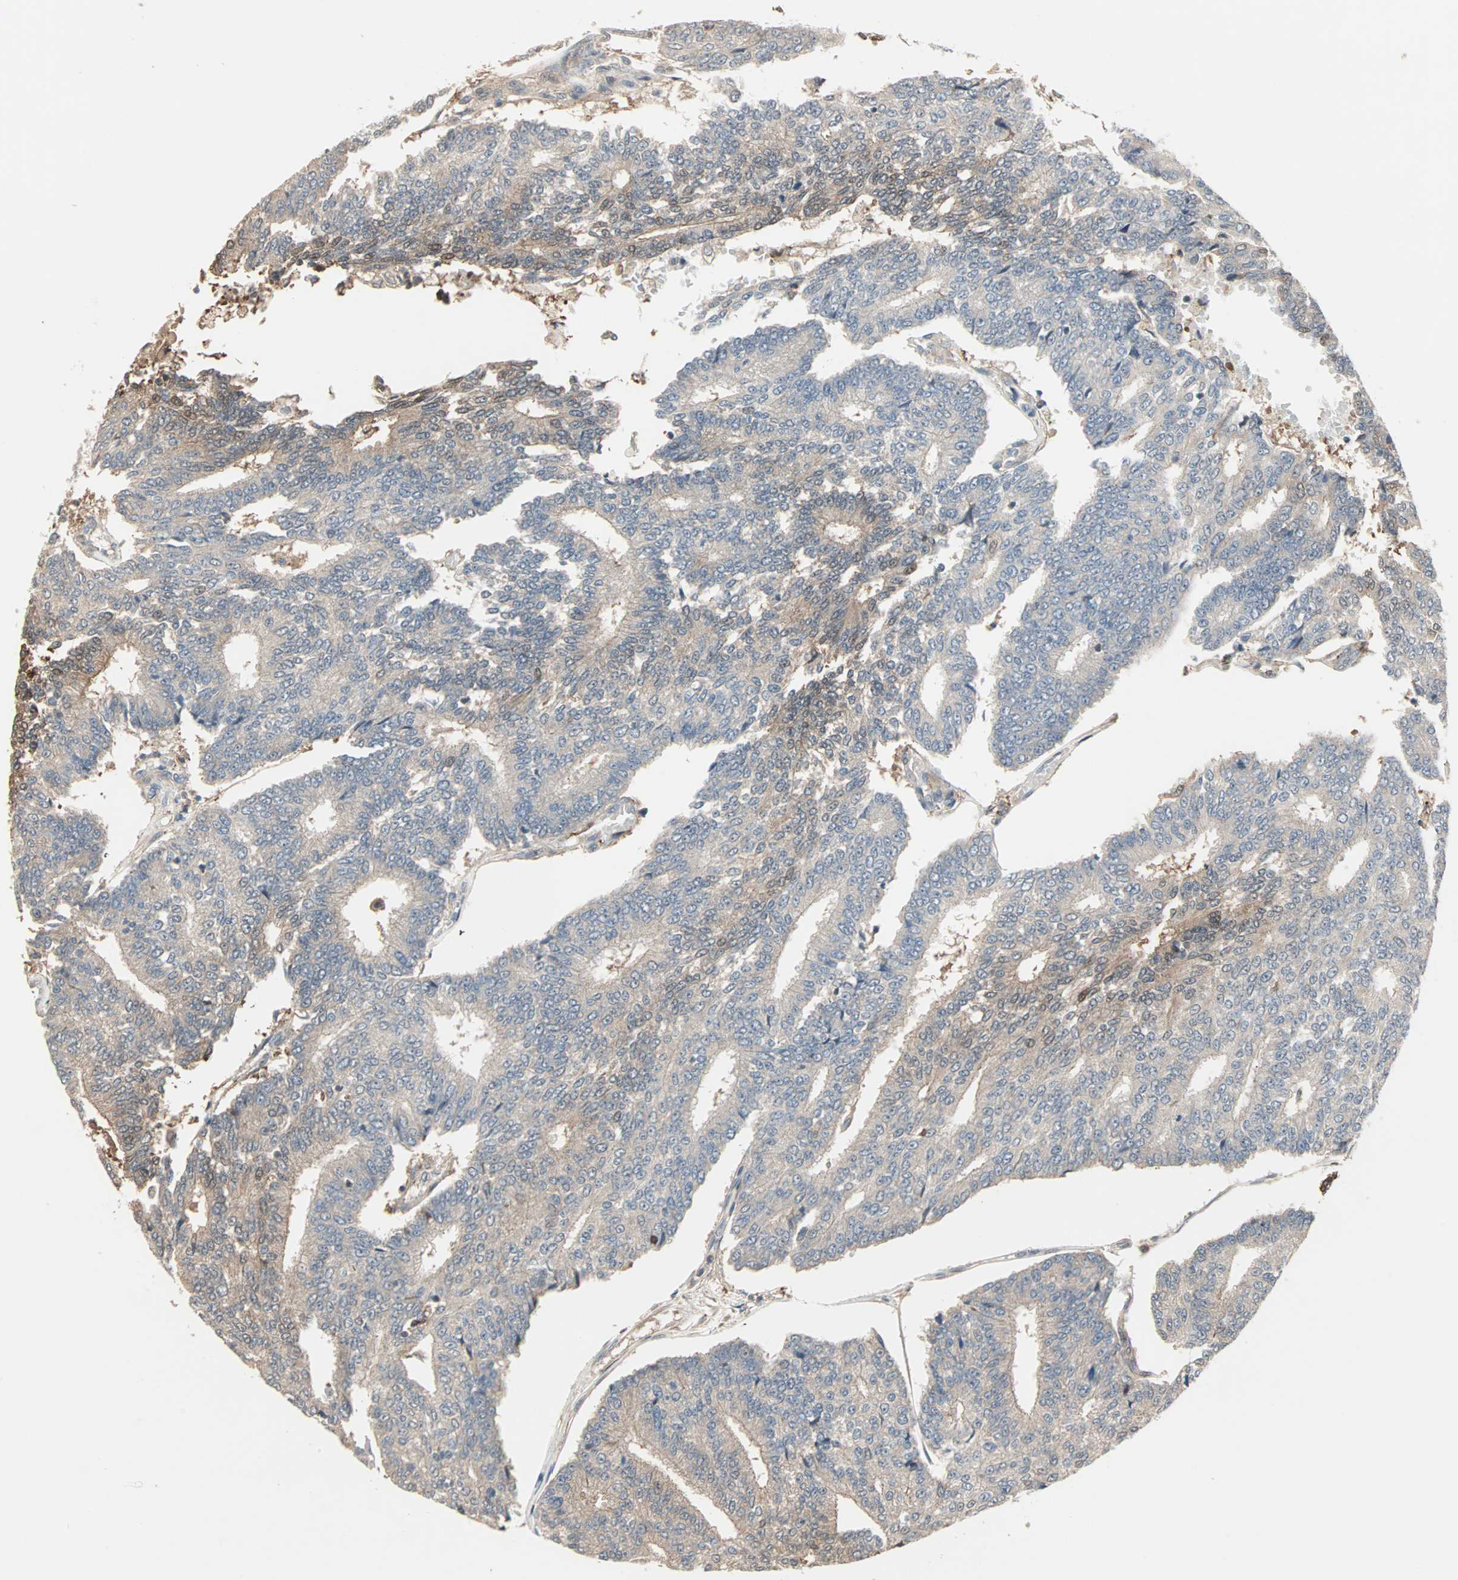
{"staining": {"intensity": "weak", "quantity": ">75%", "location": "cytoplasmic/membranous"}, "tissue": "prostate cancer", "cell_type": "Tumor cells", "image_type": "cancer", "snomed": [{"axis": "morphology", "description": "Adenocarcinoma, High grade"}, {"axis": "topography", "description": "Prostate"}], "caption": "This is an image of immunohistochemistry staining of prostate cancer, which shows weak staining in the cytoplasmic/membranous of tumor cells.", "gene": "DRG2", "patient": {"sex": "male", "age": 55}}